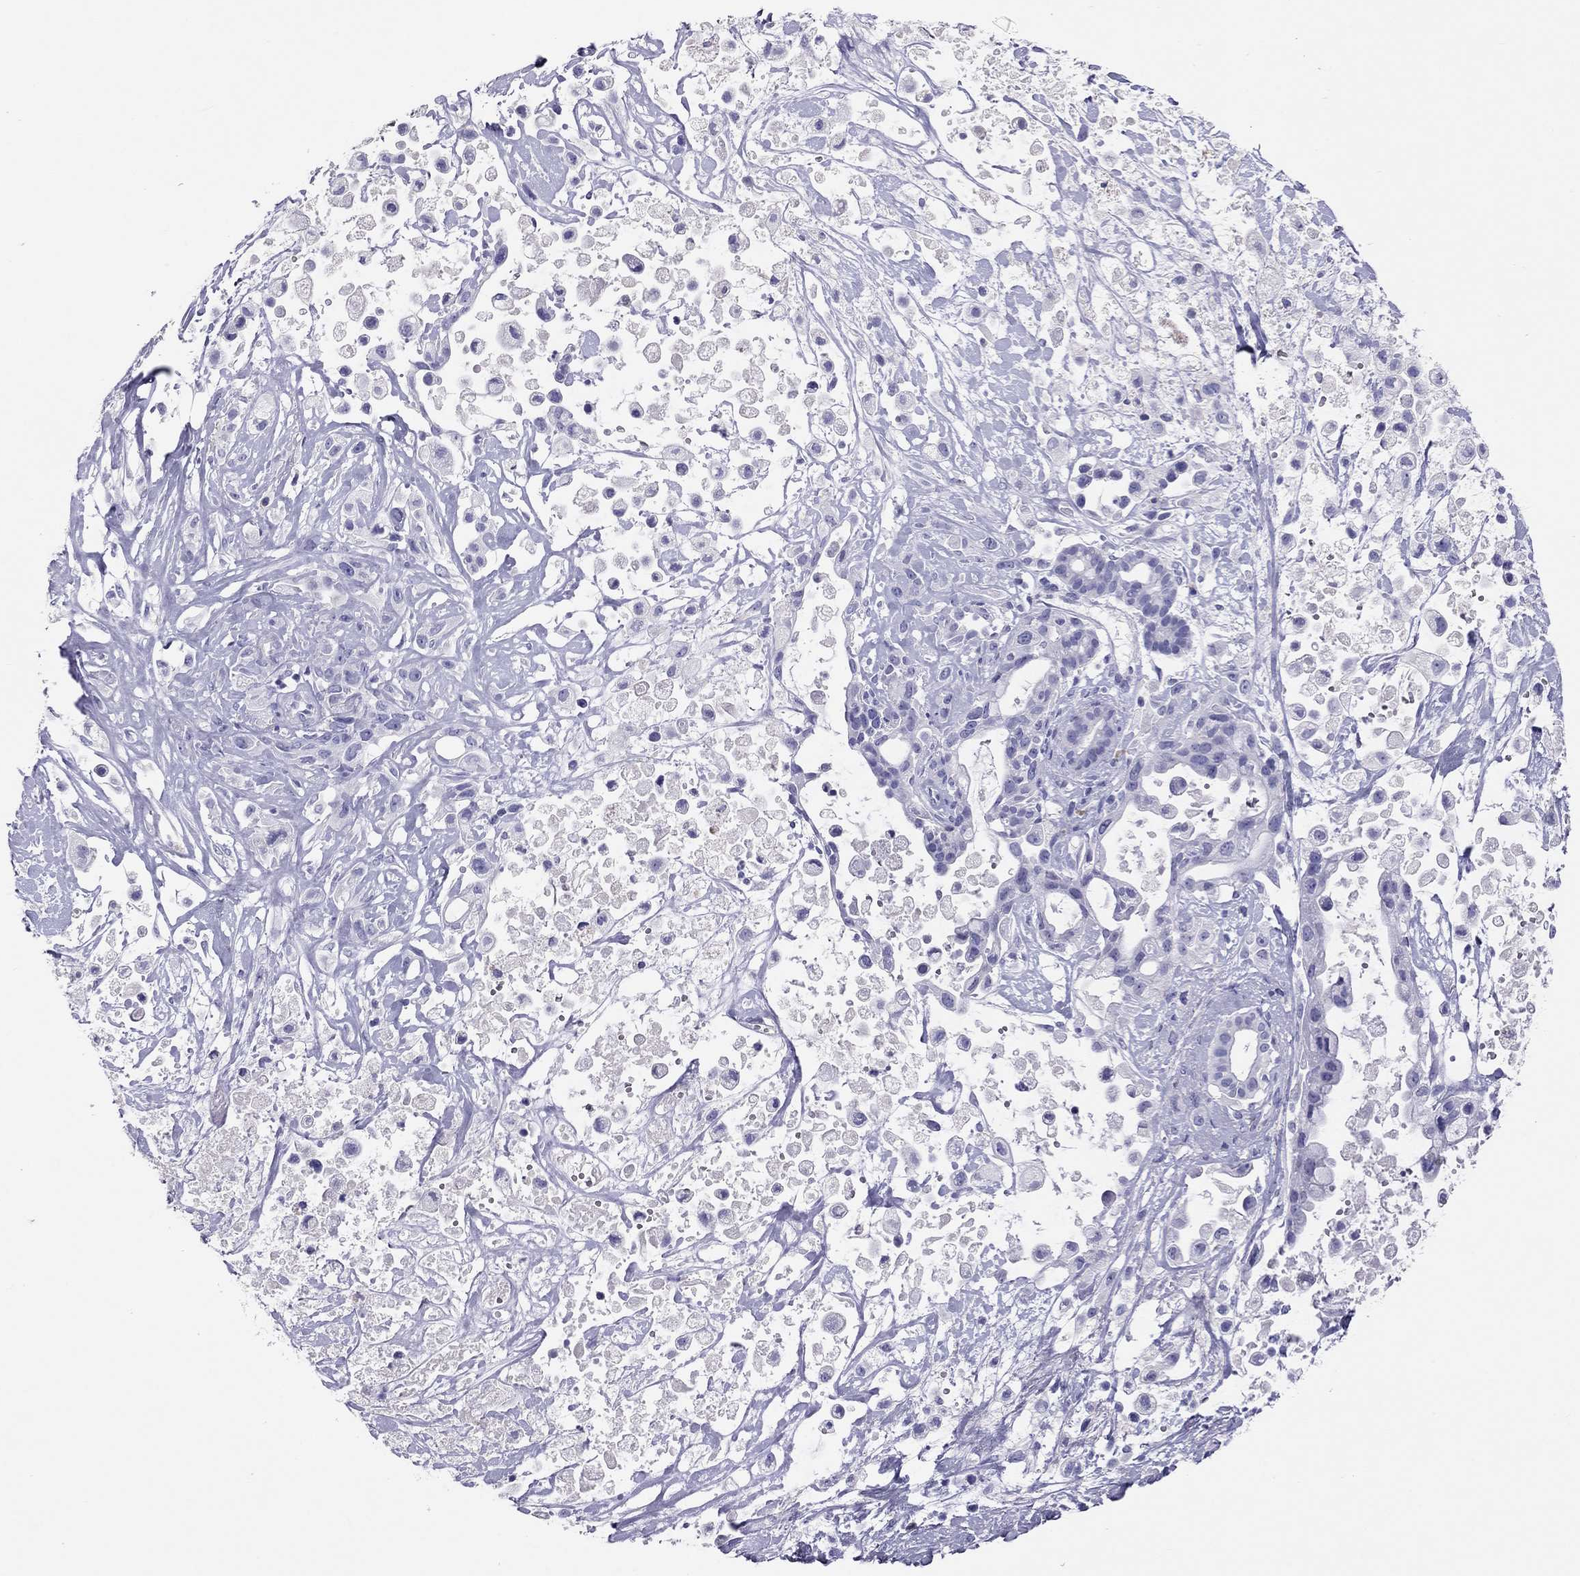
{"staining": {"intensity": "negative", "quantity": "none", "location": "none"}, "tissue": "pancreatic cancer", "cell_type": "Tumor cells", "image_type": "cancer", "snomed": [{"axis": "morphology", "description": "Adenocarcinoma, NOS"}, {"axis": "topography", "description": "Pancreas"}], "caption": "The immunohistochemistry (IHC) histopathology image has no significant expression in tumor cells of pancreatic cancer tissue.", "gene": "CALHM1", "patient": {"sex": "male", "age": 44}}